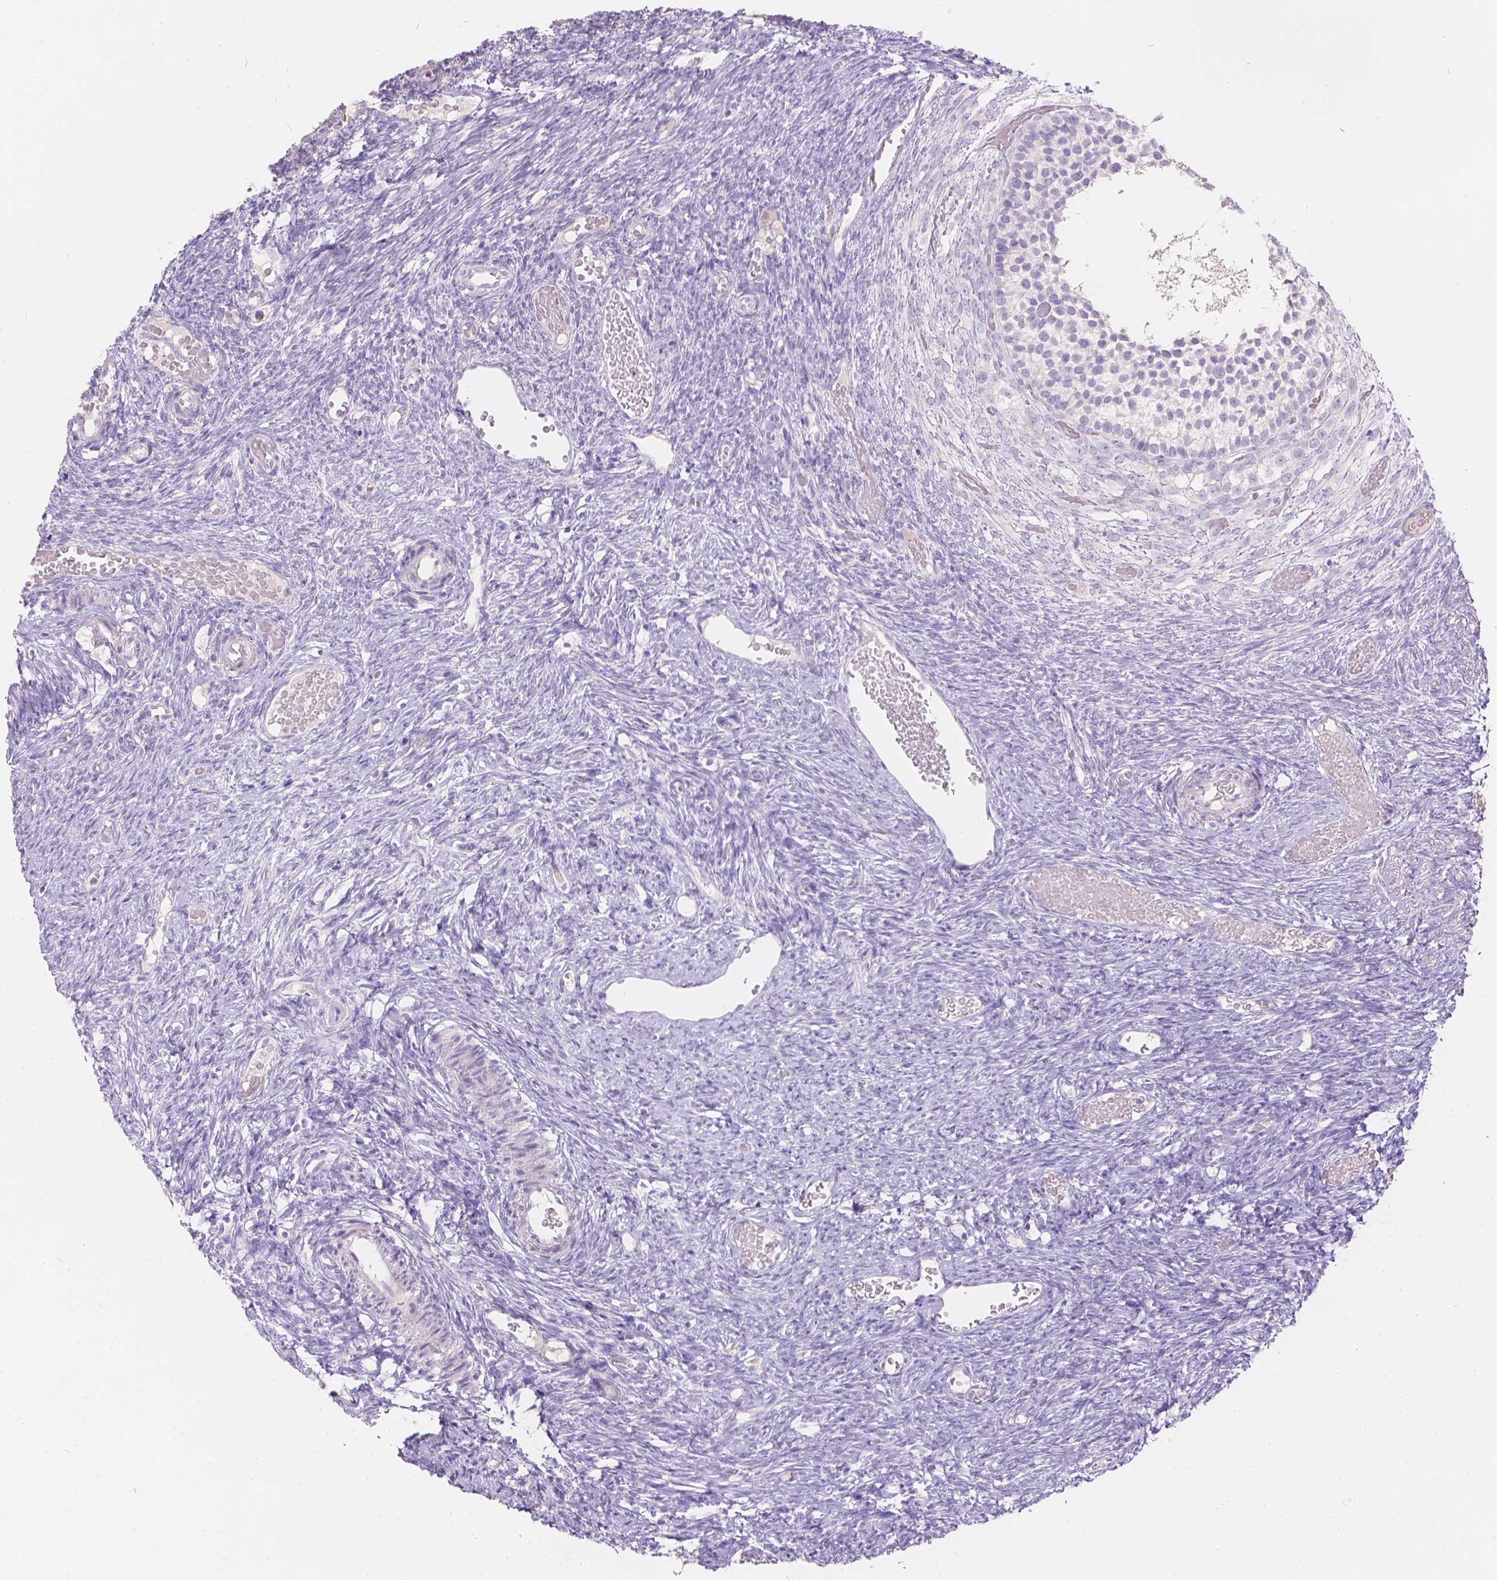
{"staining": {"intensity": "negative", "quantity": "none", "location": "none"}, "tissue": "ovary", "cell_type": "Follicle cells", "image_type": "normal", "snomed": [{"axis": "morphology", "description": "Normal tissue, NOS"}, {"axis": "topography", "description": "Ovary"}], "caption": "High power microscopy photomicrograph of an immunohistochemistry histopathology image of unremarkable ovary, revealing no significant expression in follicle cells. The staining was performed using DAB (3,3'-diaminobenzidine) to visualize the protein expression in brown, while the nuclei were stained in blue with hematoxylin (Magnification: 20x).", "gene": "HTN3", "patient": {"sex": "female", "age": 39}}